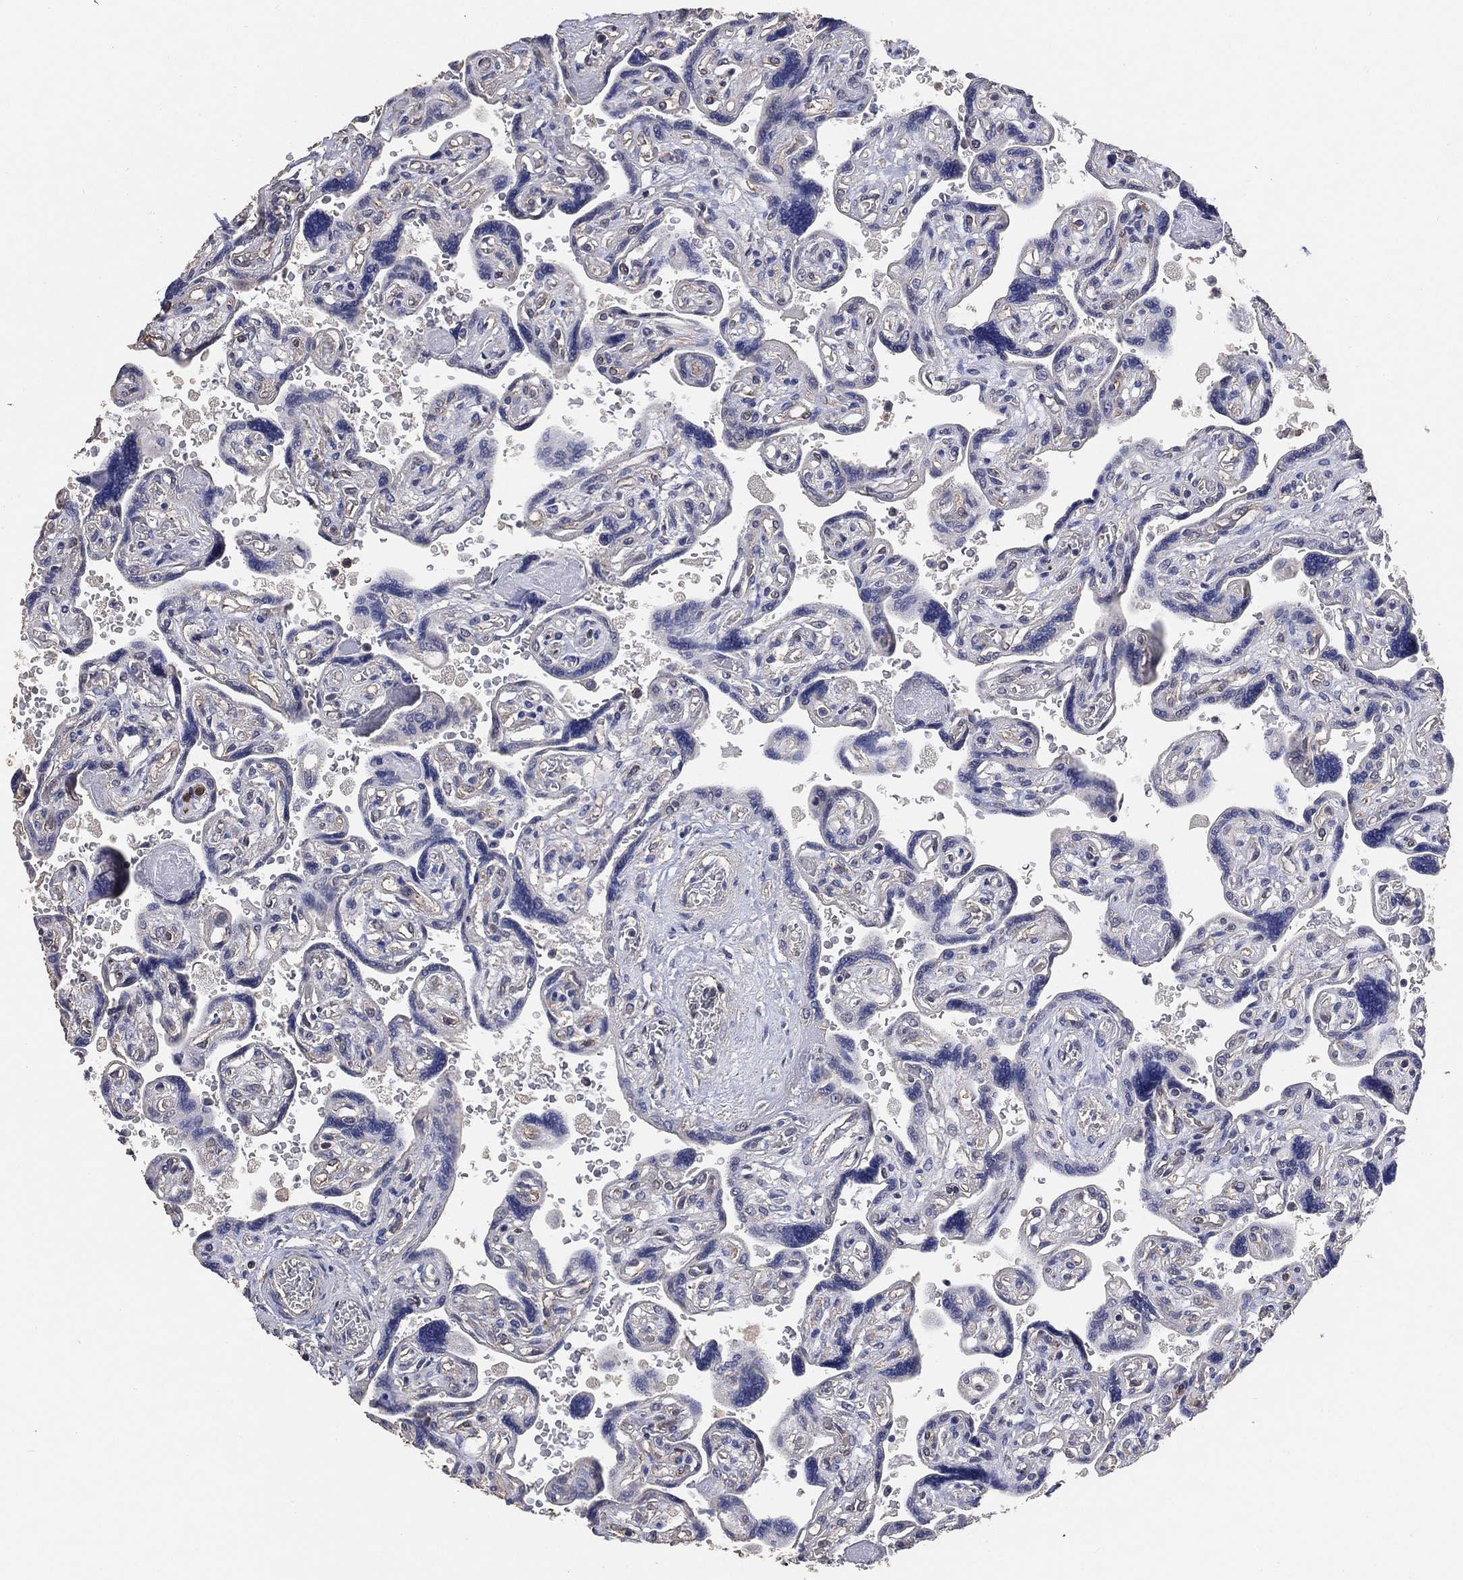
{"staining": {"intensity": "negative", "quantity": "none", "location": "none"}, "tissue": "placenta", "cell_type": "Trophoblastic cells", "image_type": "normal", "snomed": [{"axis": "morphology", "description": "Normal tissue, NOS"}, {"axis": "topography", "description": "Placenta"}], "caption": "Immunohistochemical staining of normal placenta demonstrates no significant staining in trophoblastic cells.", "gene": "KLK5", "patient": {"sex": "female", "age": 32}}